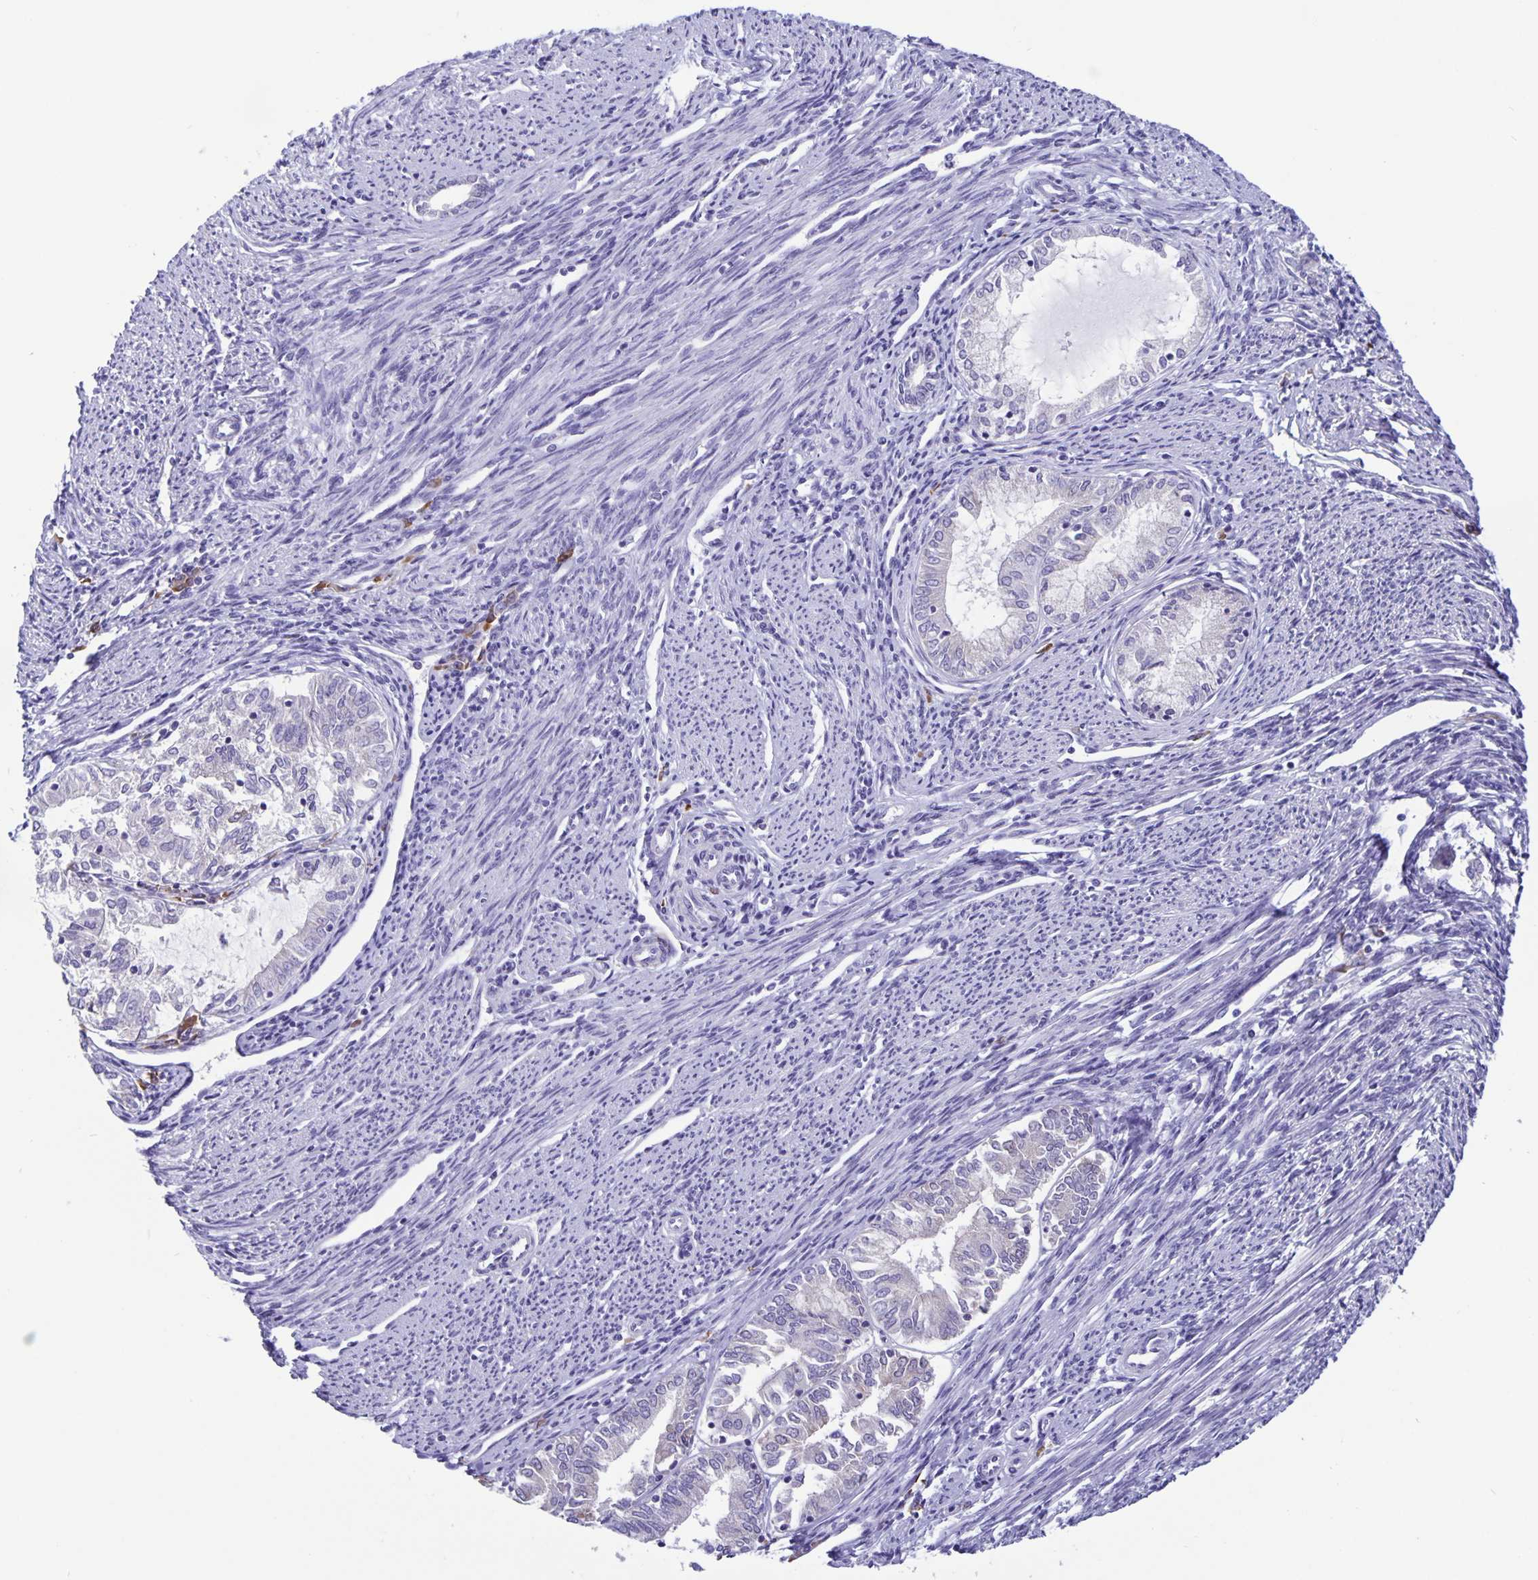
{"staining": {"intensity": "negative", "quantity": "none", "location": "none"}, "tissue": "endometrial cancer", "cell_type": "Tumor cells", "image_type": "cancer", "snomed": [{"axis": "morphology", "description": "Adenocarcinoma, NOS"}, {"axis": "topography", "description": "Endometrium"}], "caption": "IHC micrograph of human endometrial cancer stained for a protein (brown), which reveals no positivity in tumor cells.", "gene": "ERMN", "patient": {"sex": "female", "age": 79}}